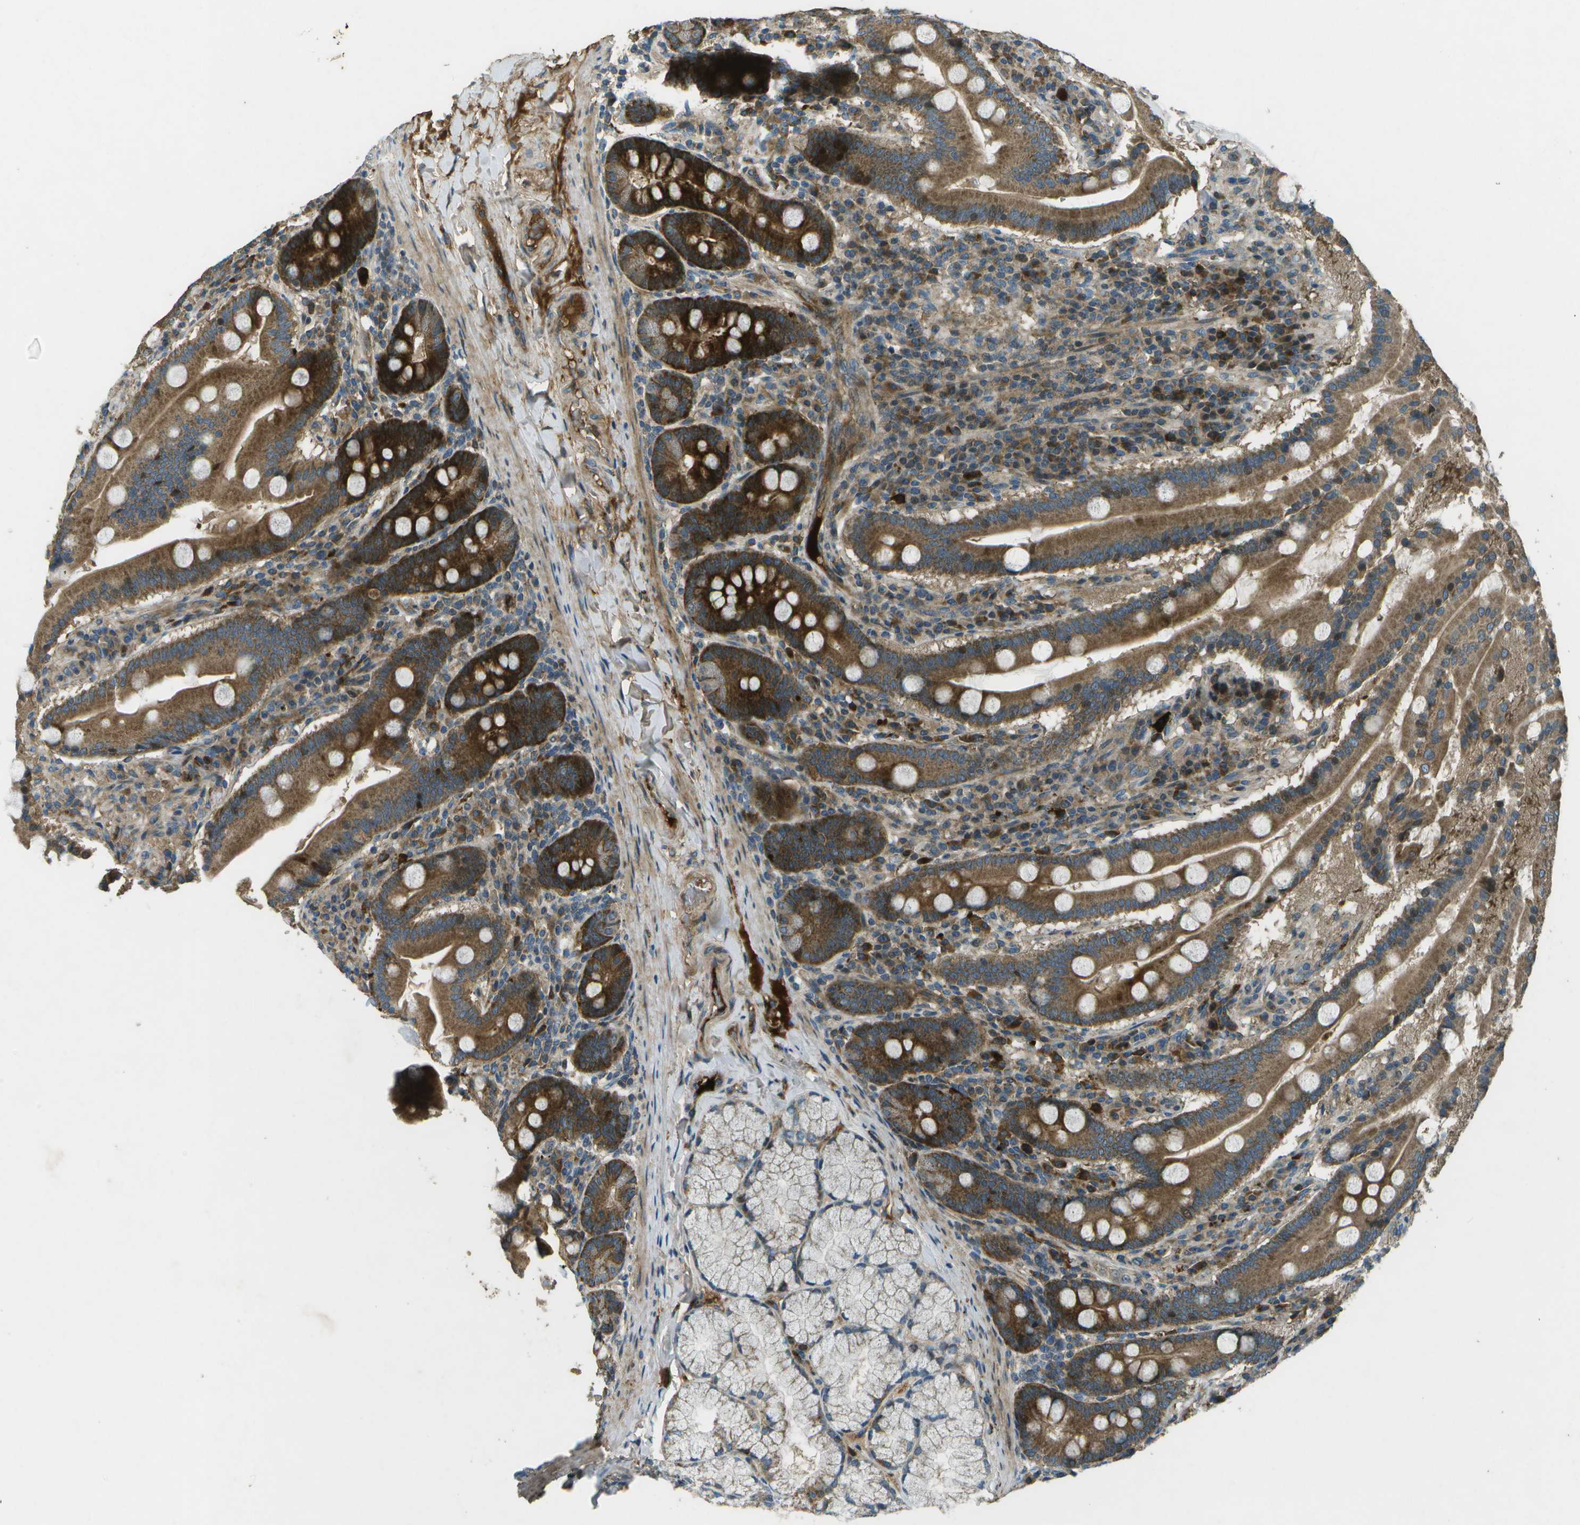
{"staining": {"intensity": "strong", "quantity": ">75%", "location": "cytoplasmic/membranous"}, "tissue": "duodenum", "cell_type": "Glandular cells", "image_type": "normal", "snomed": [{"axis": "morphology", "description": "Normal tissue, NOS"}, {"axis": "topography", "description": "Duodenum"}], "caption": "A histopathology image of duodenum stained for a protein reveals strong cytoplasmic/membranous brown staining in glandular cells.", "gene": "PXYLP1", "patient": {"sex": "male", "age": 50}}